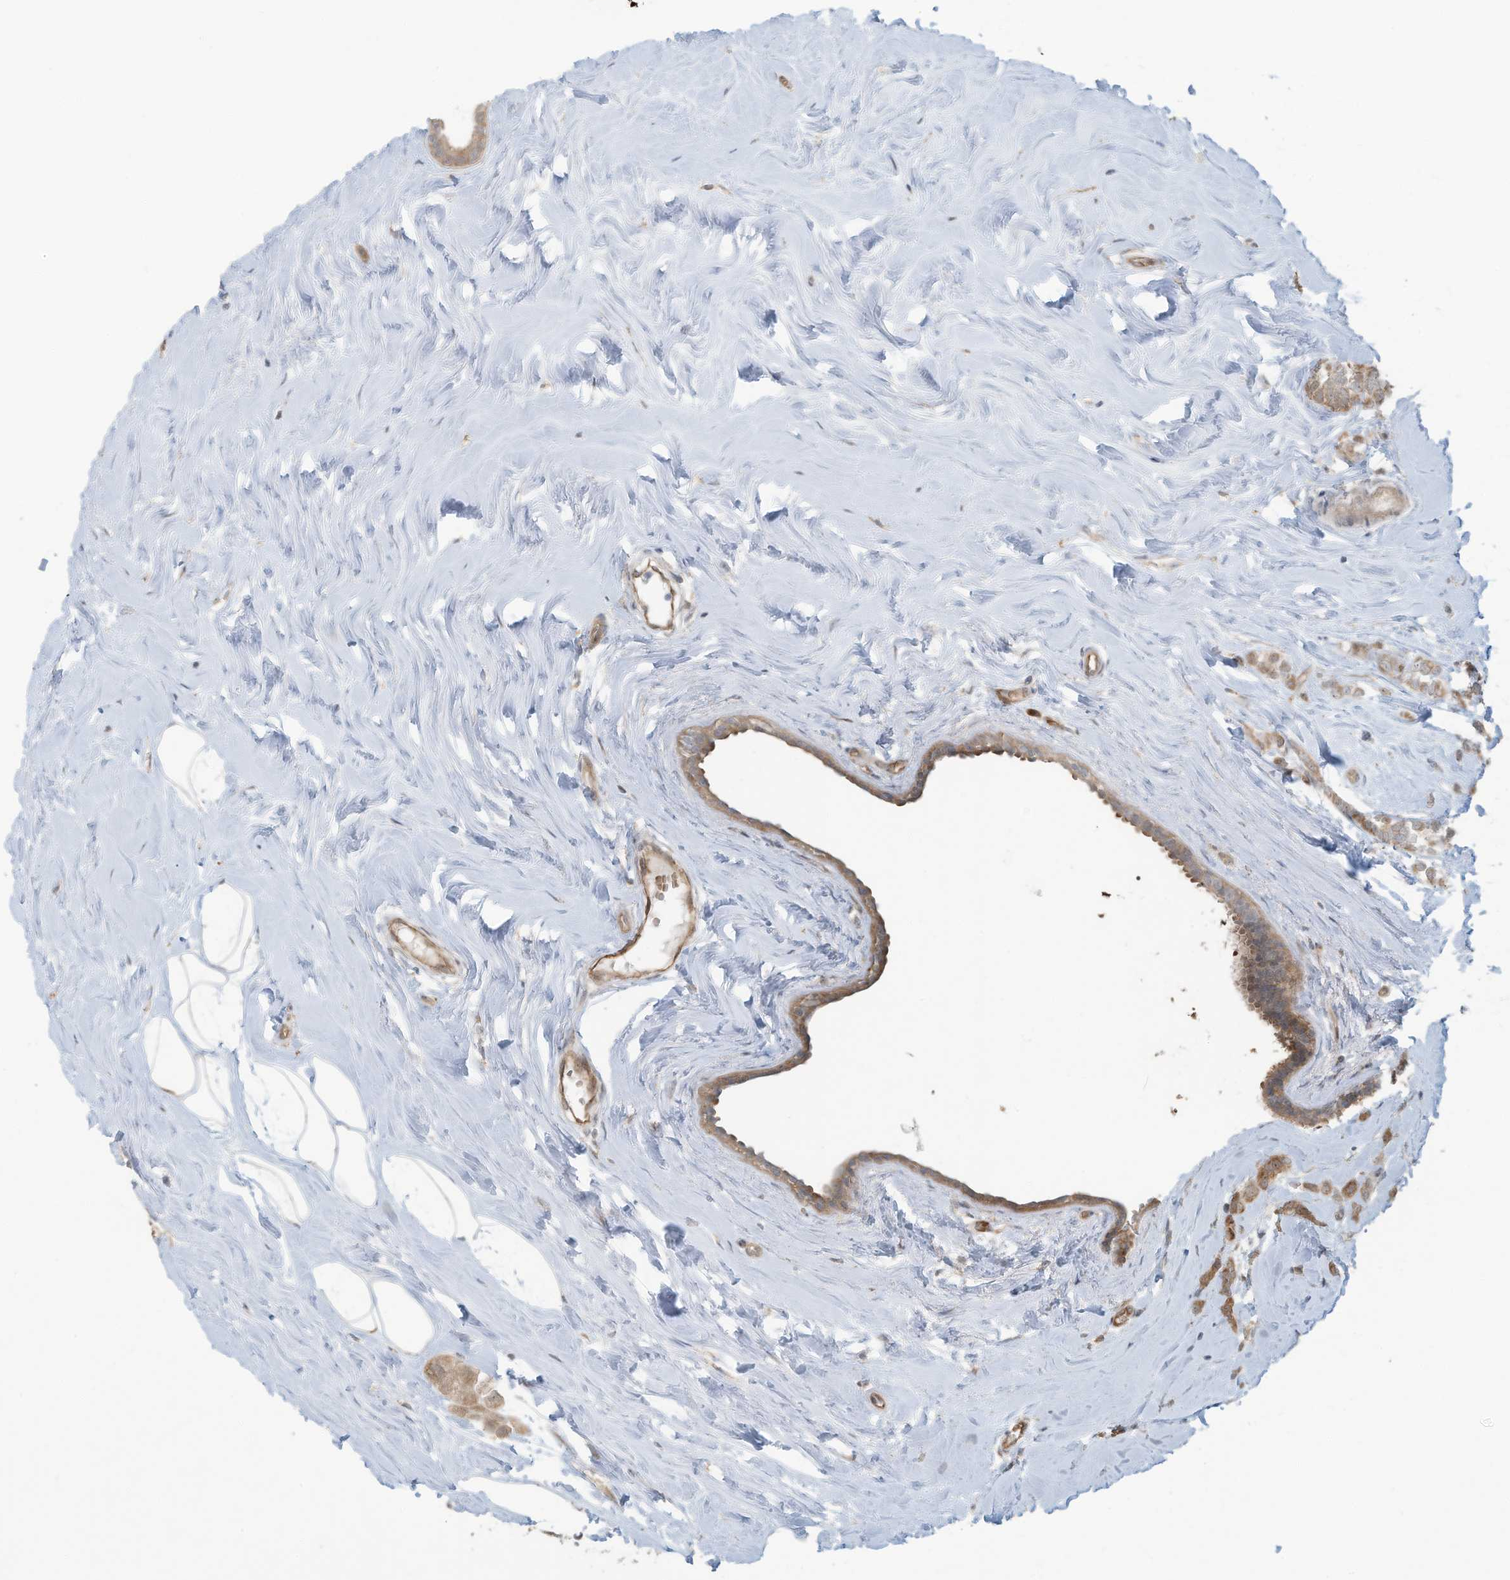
{"staining": {"intensity": "moderate", "quantity": ">75%", "location": "cytoplasmic/membranous"}, "tissue": "breast cancer", "cell_type": "Tumor cells", "image_type": "cancer", "snomed": [{"axis": "morphology", "description": "Lobular carcinoma"}, {"axis": "topography", "description": "Breast"}], "caption": "An image of human breast cancer stained for a protein exhibits moderate cytoplasmic/membranous brown staining in tumor cells.", "gene": "ERI2", "patient": {"sex": "female", "age": 47}}